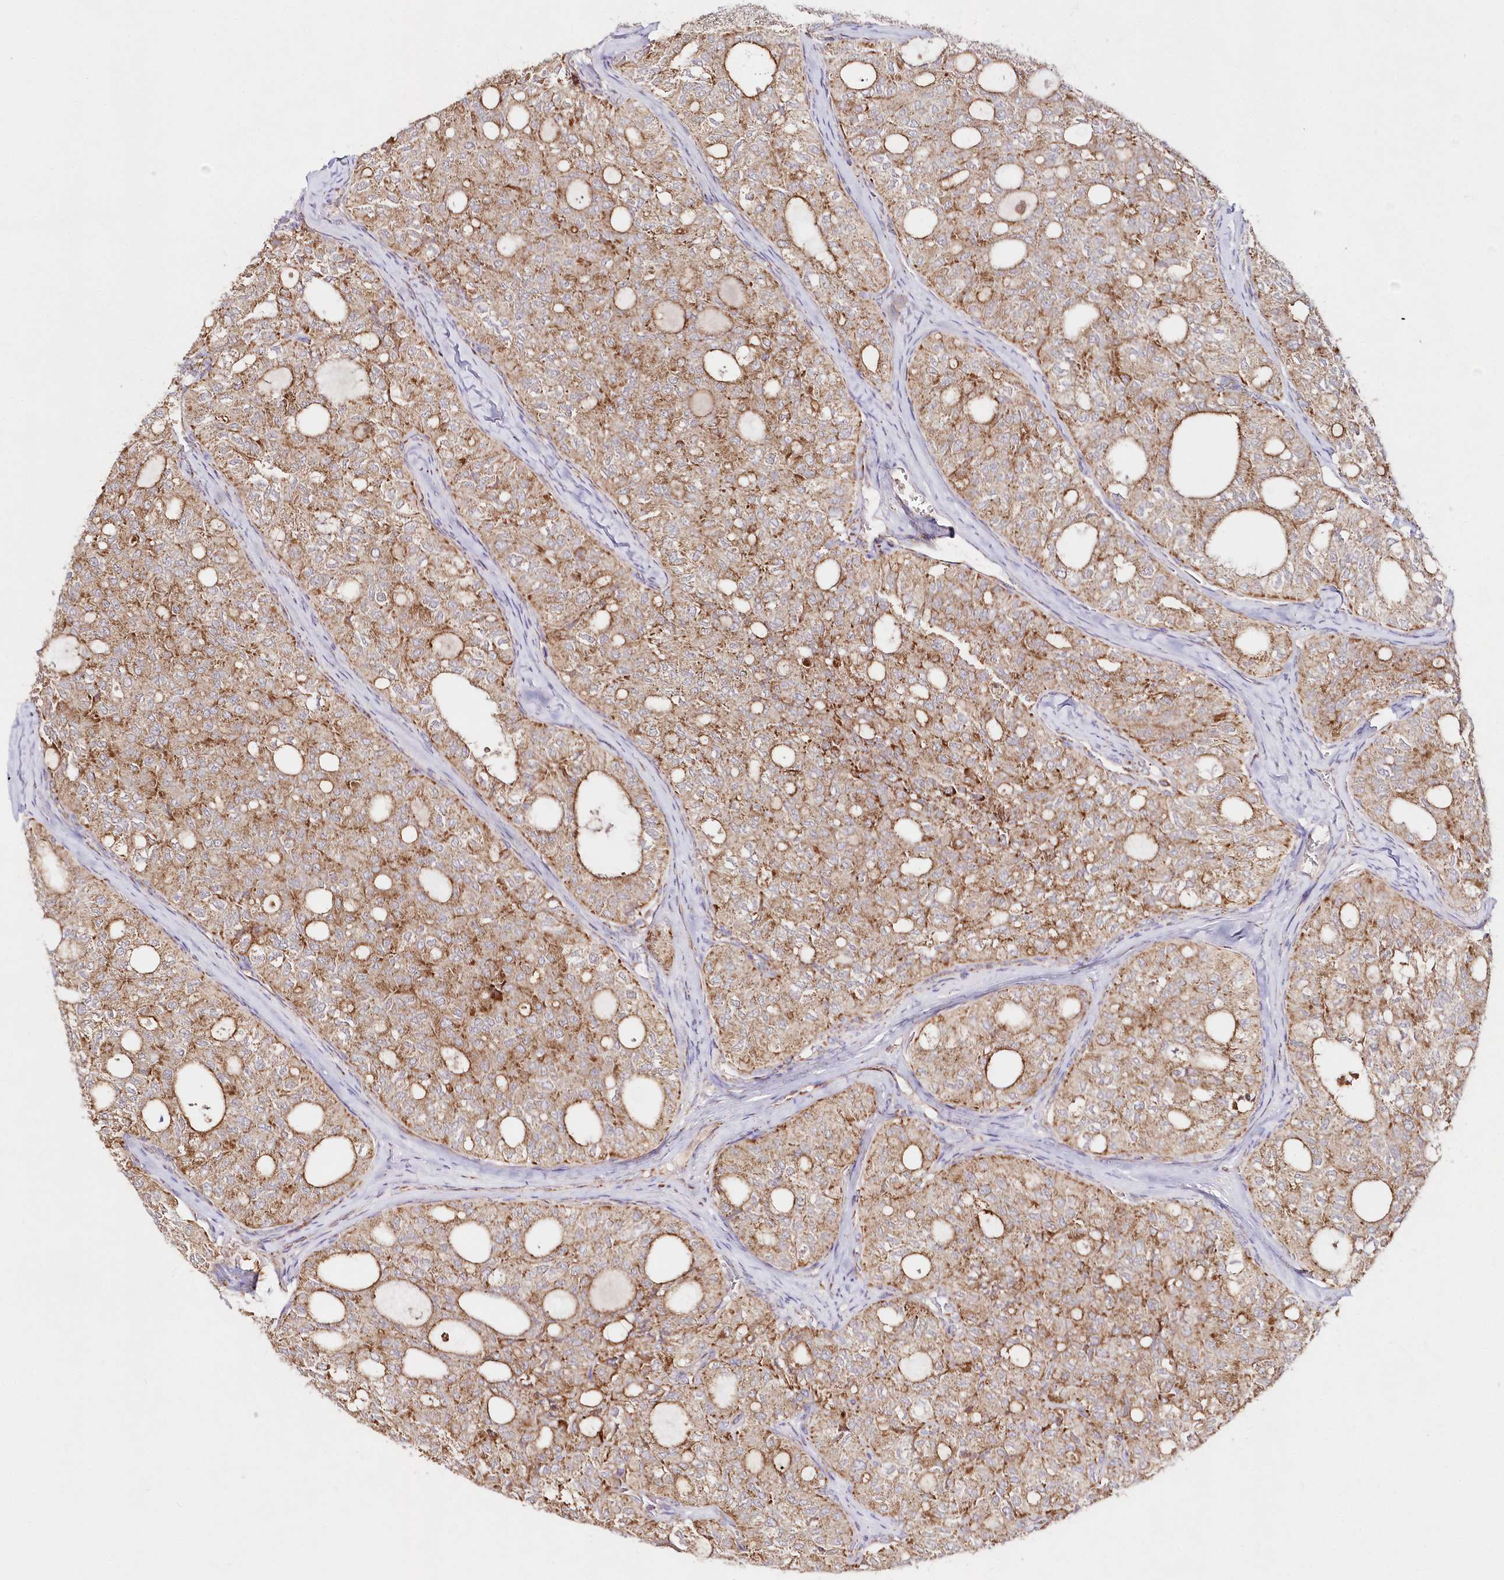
{"staining": {"intensity": "moderate", "quantity": ">75%", "location": "cytoplasmic/membranous"}, "tissue": "thyroid cancer", "cell_type": "Tumor cells", "image_type": "cancer", "snomed": [{"axis": "morphology", "description": "Follicular adenoma carcinoma, NOS"}, {"axis": "topography", "description": "Thyroid gland"}], "caption": "Immunohistochemical staining of human follicular adenoma carcinoma (thyroid) demonstrates moderate cytoplasmic/membranous protein staining in approximately >75% of tumor cells. (DAB (3,3'-diaminobenzidine) IHC, brown staining for protein, blue staining for nuclei).", "gene": "DNA2", "patient": {"sex": "male", "age": 75}}